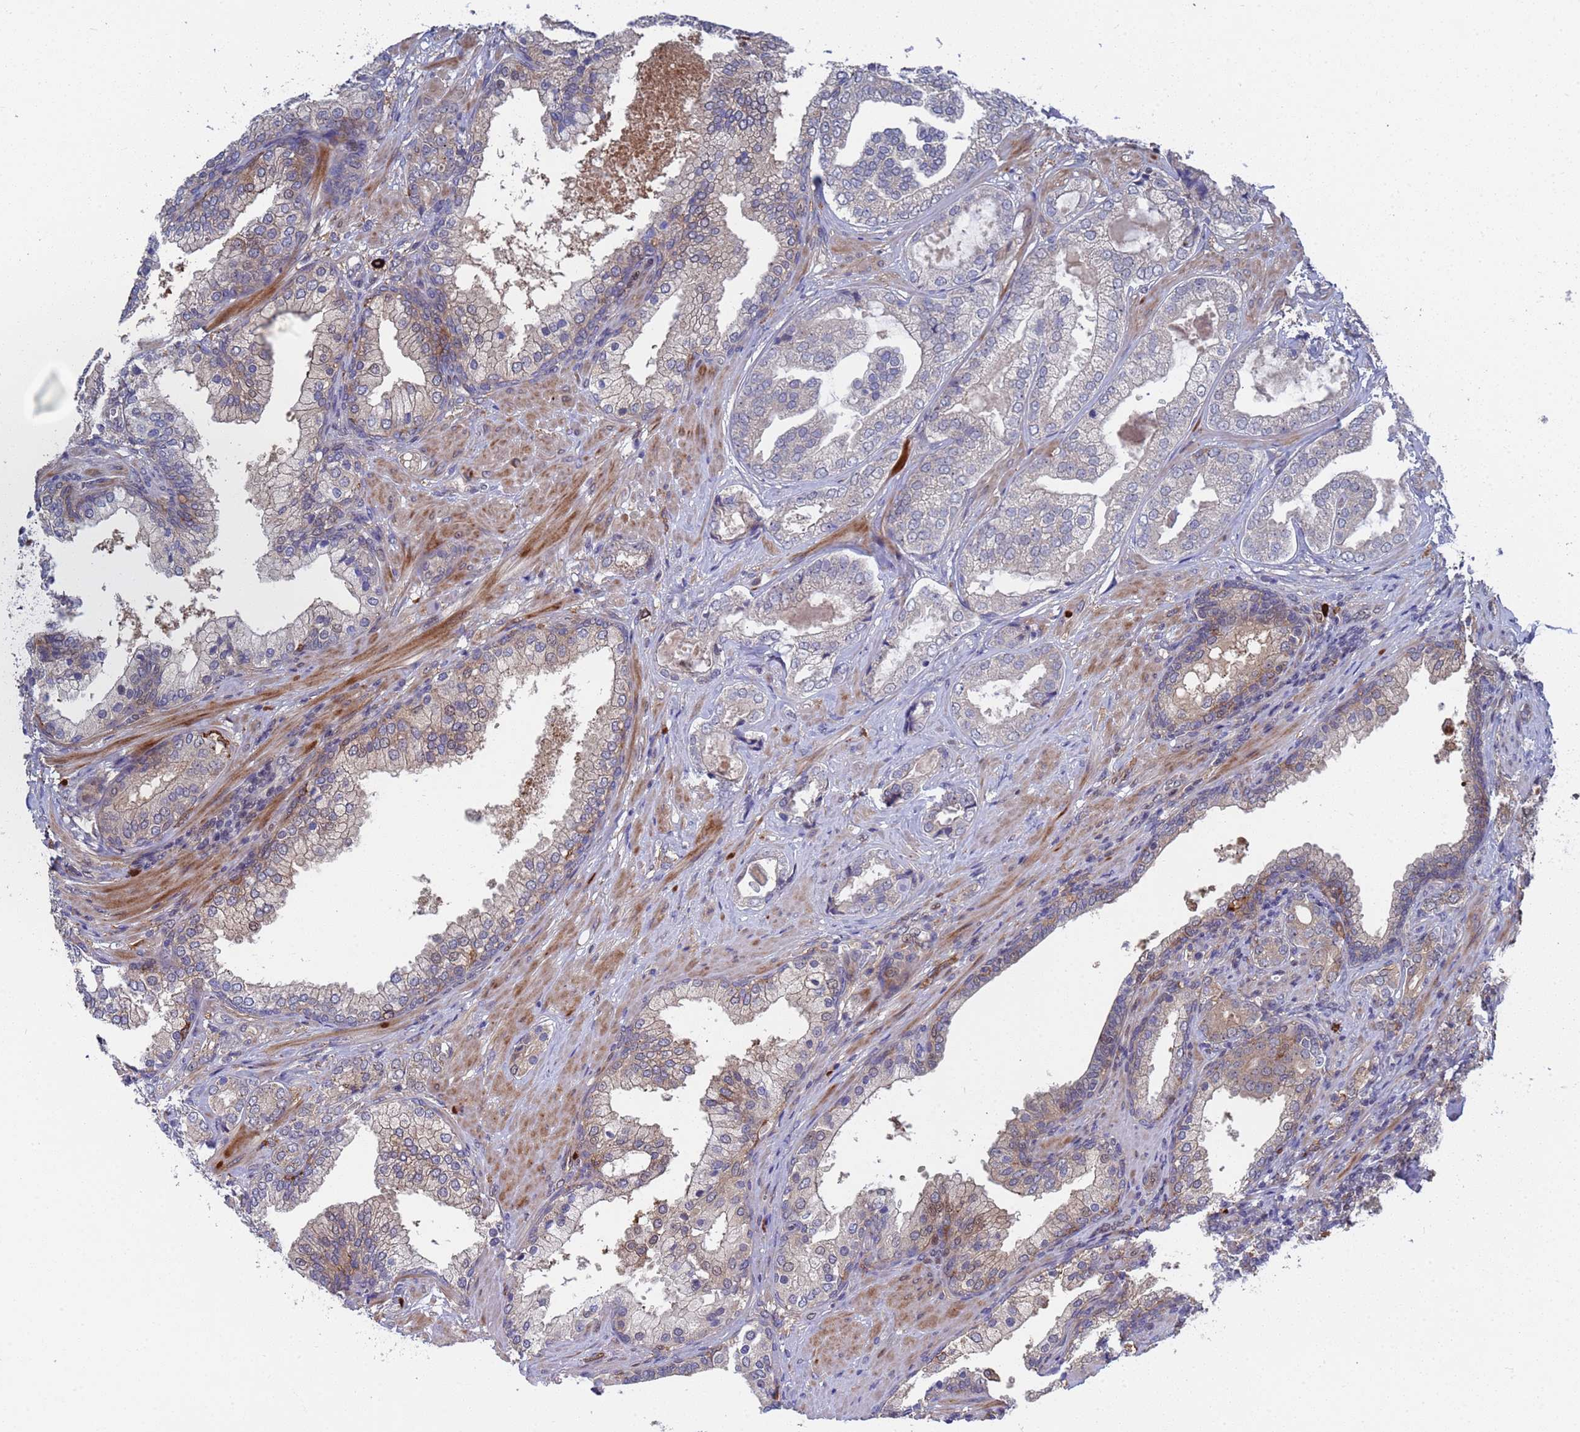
{"staining": {"intensity": "negative", "quantity": "none", "location": "none"}, "tissue": "prostate cancer", "cell_type": "Tumor cells", "image_type": "cancer", "snomed": [{"axis": "morphology", "description": "Adenocarcinoma, High grade"}, {"axis": "topography", "description": "Prostate"}], "caption": "Immunohistochemistry (IHC) of human prostate adenocarcinoma (high-grade) demonstrates no staining in tumor cells.", "gene": "TMBIM6", "patient": {"sex": "male", "age": 60}}